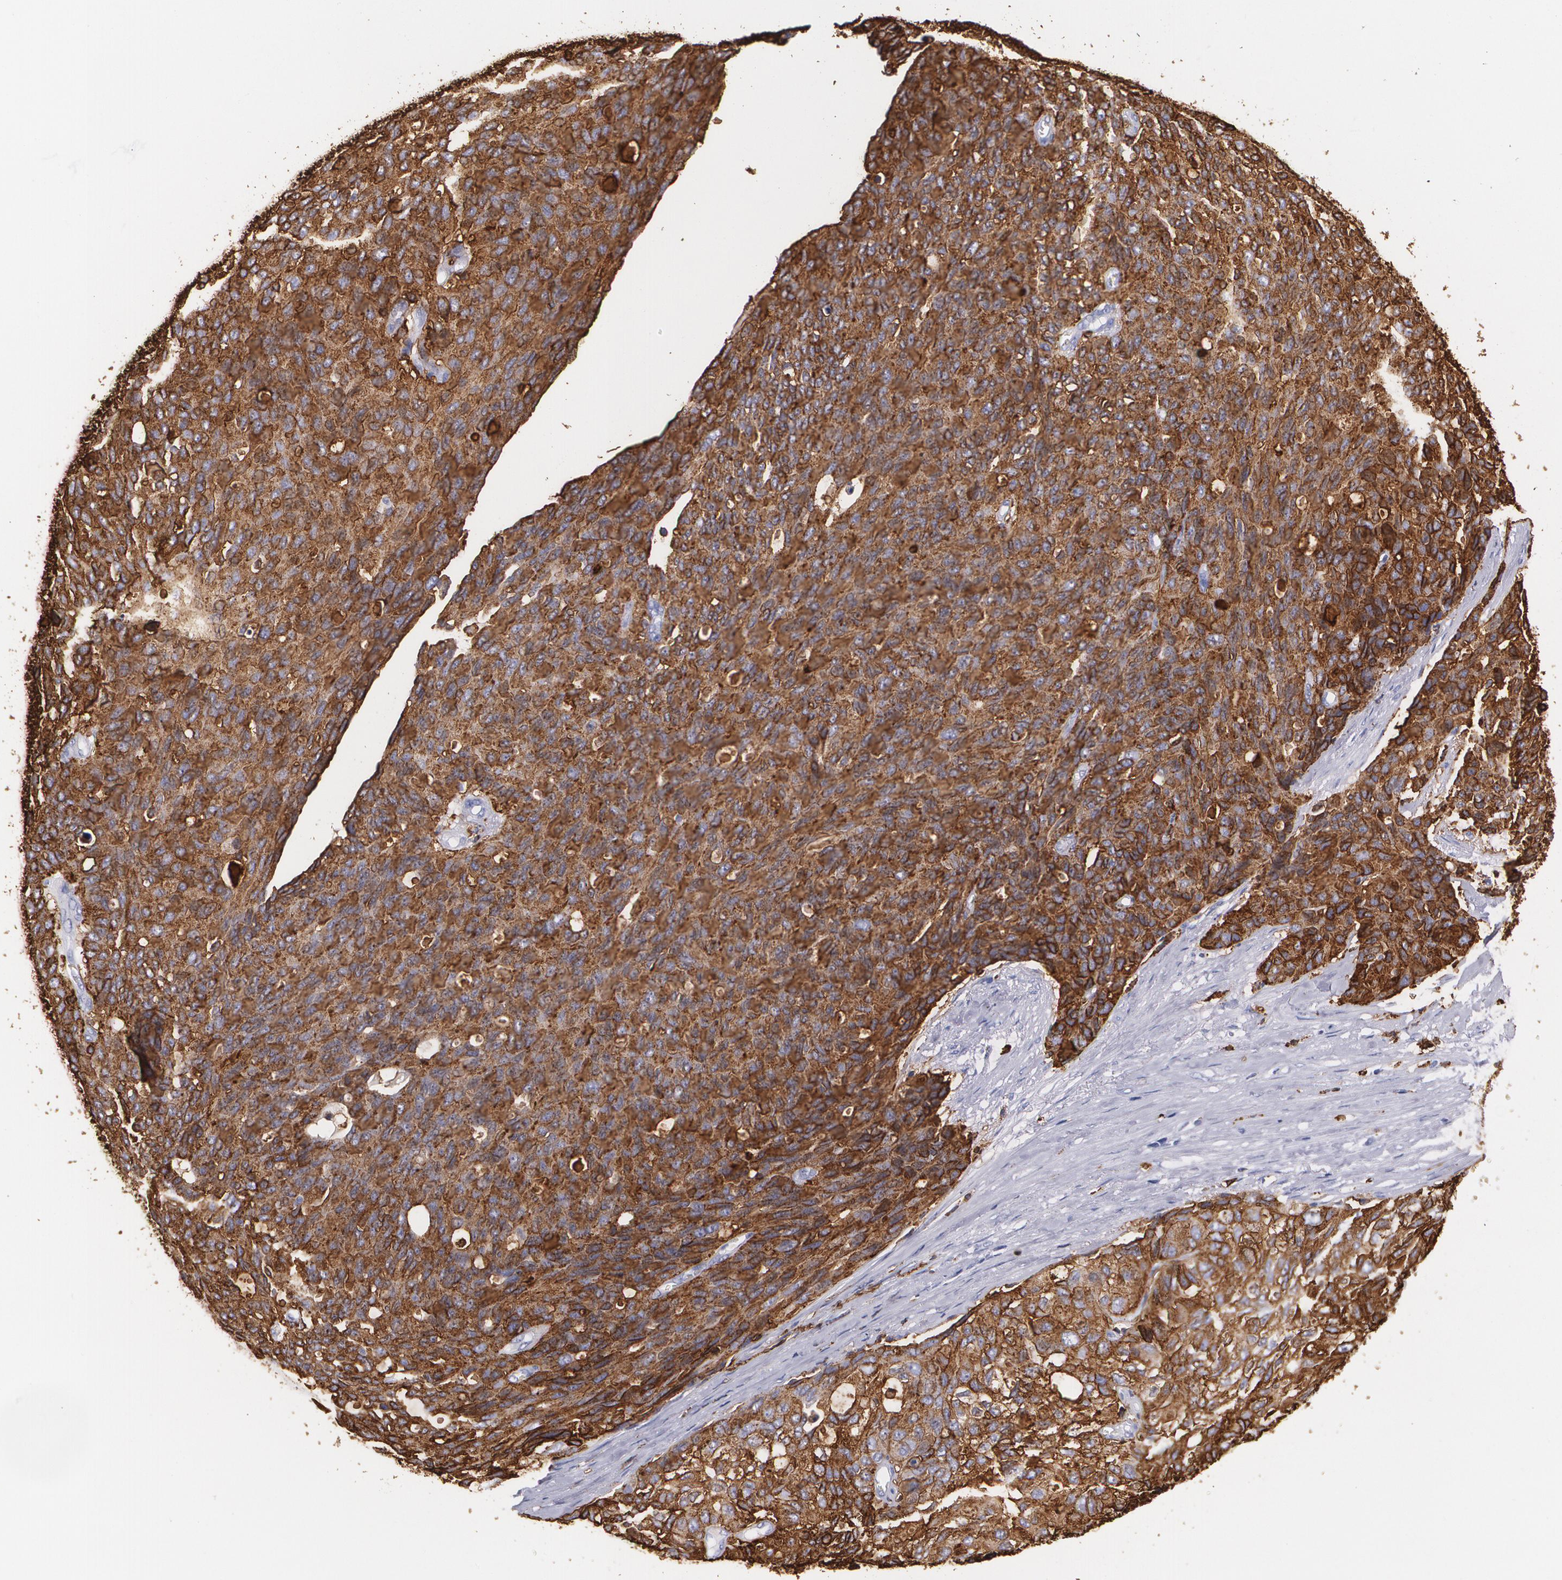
{"staining": {"intensity": "strong", "quantity": ">75%", "location": "cytoplasmic/membranous"}, "tissue": "ovarian cancer", "cell_type": "Tumor cells", "image_type": "cancer", "snomed": [{"axis": "morphology", "description": "Carcinoma, endometroid"}, {"axis": "topography", "description": "Ovary"}], "caption": "Brown immunohistochemical staining in ovarian cancer (endometroid carcinoma) demonstrates strong cytoplasmic/membranous staining in approximately >75% of tumor cells.", "gene": "HLA-DRA", "patient": {"sex": "female", "age": 60}}